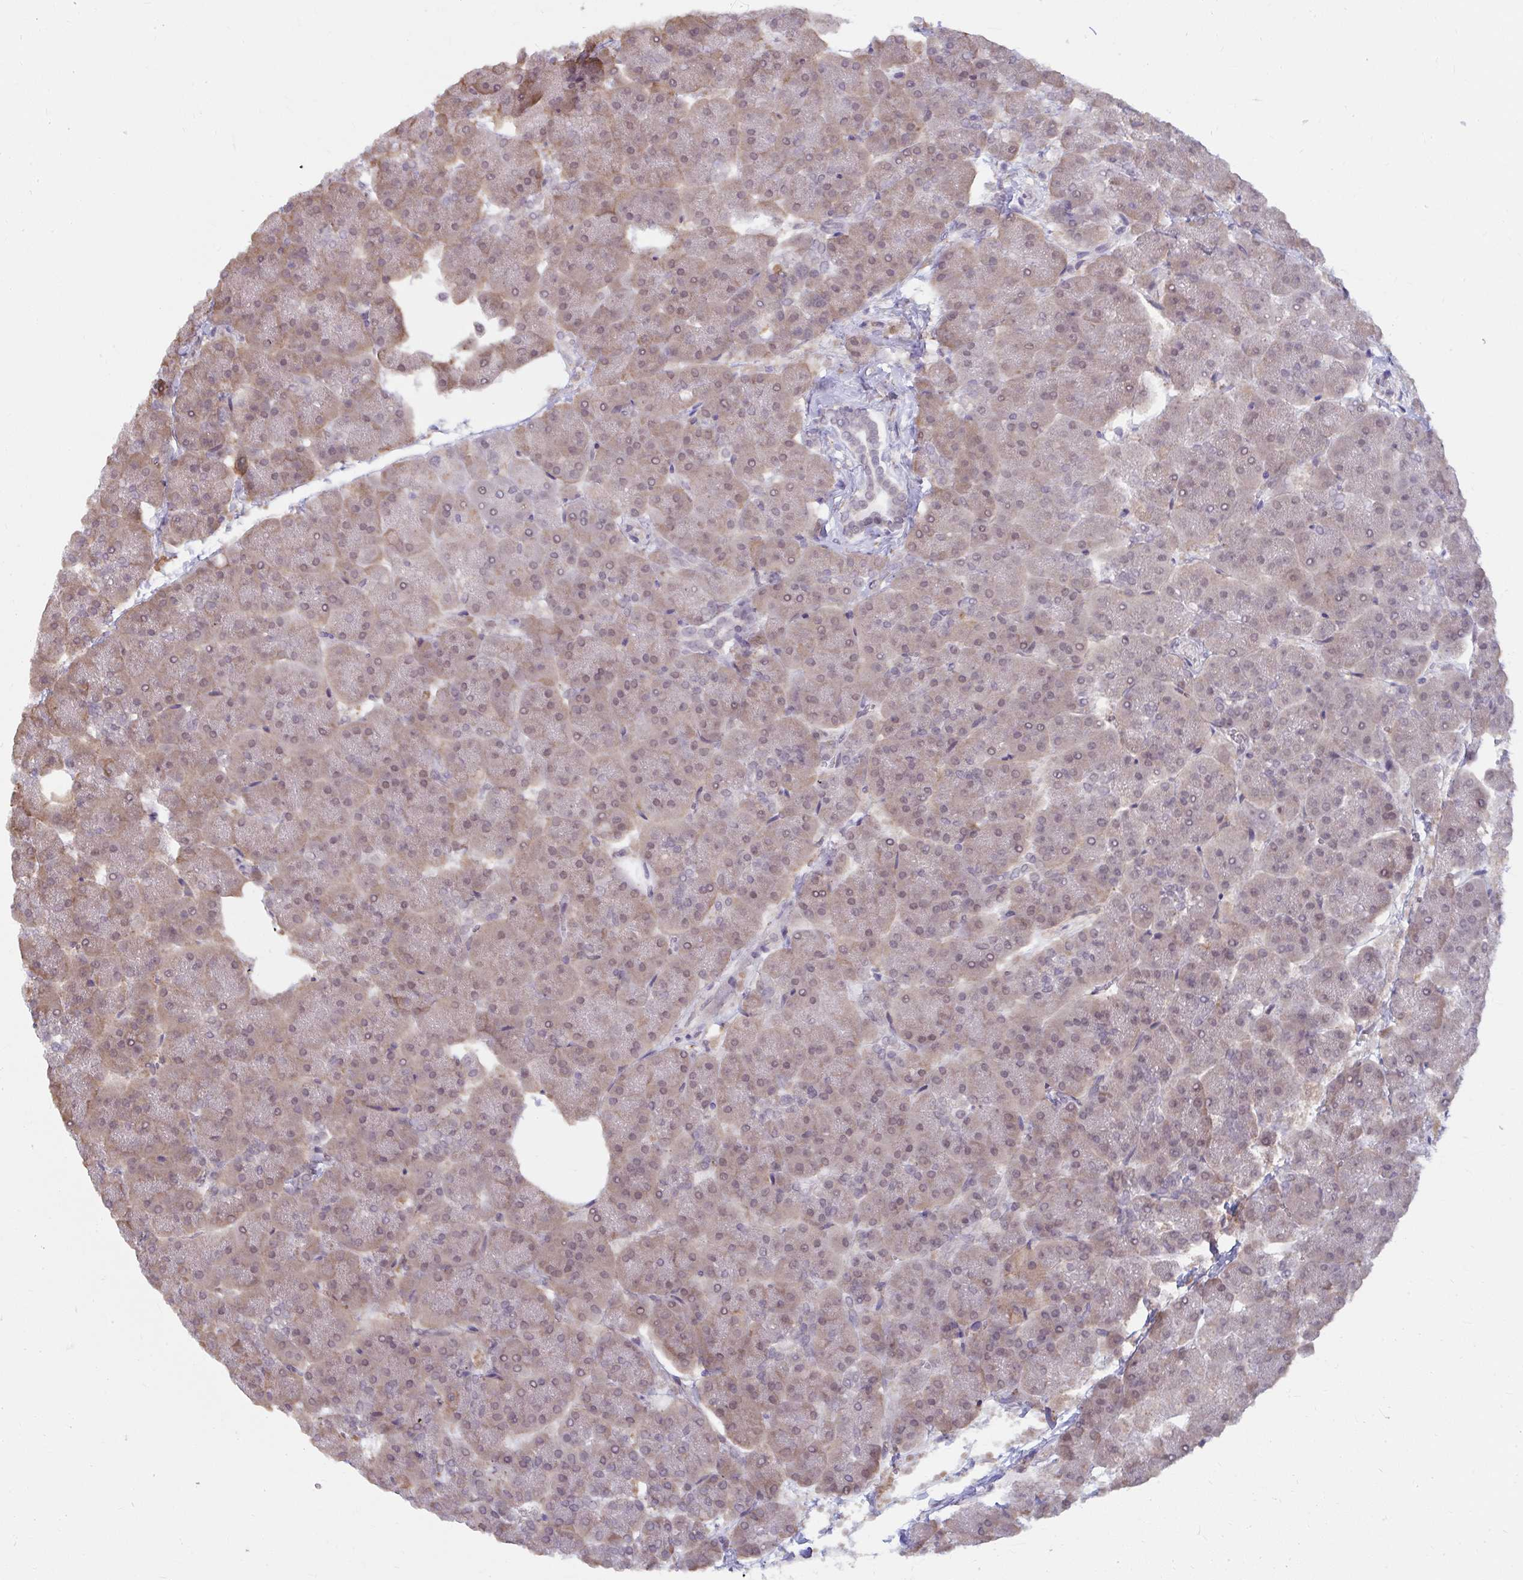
{"staining": {"intensity": "weak", "quantity": ">75%", "location": "cytoplasmic/membranous,nuclear"}, "tissue": "pancreas", "cell_type": "Exocrine glandular cells", "image_type": "normal", "snomed": [{"axis": "morphology", "description": "Normal tissue, NOS"}, {"axis": "topography", "description": "Pancreas"}, {"axis": "topography", "description": "Peripheral nerve tissue"}], "caption": "Immunohistochemical staining of unremarkable pancreas exhibits weak cytoplasmic/membranous,nuclear protein expression in about >75% of exocrine glandular cells. (brown staining indicates protein expression, while blue staining denotes nuclei).", "gene": "NMNAT1", "patient": {"sex": "male", "age": 54}}